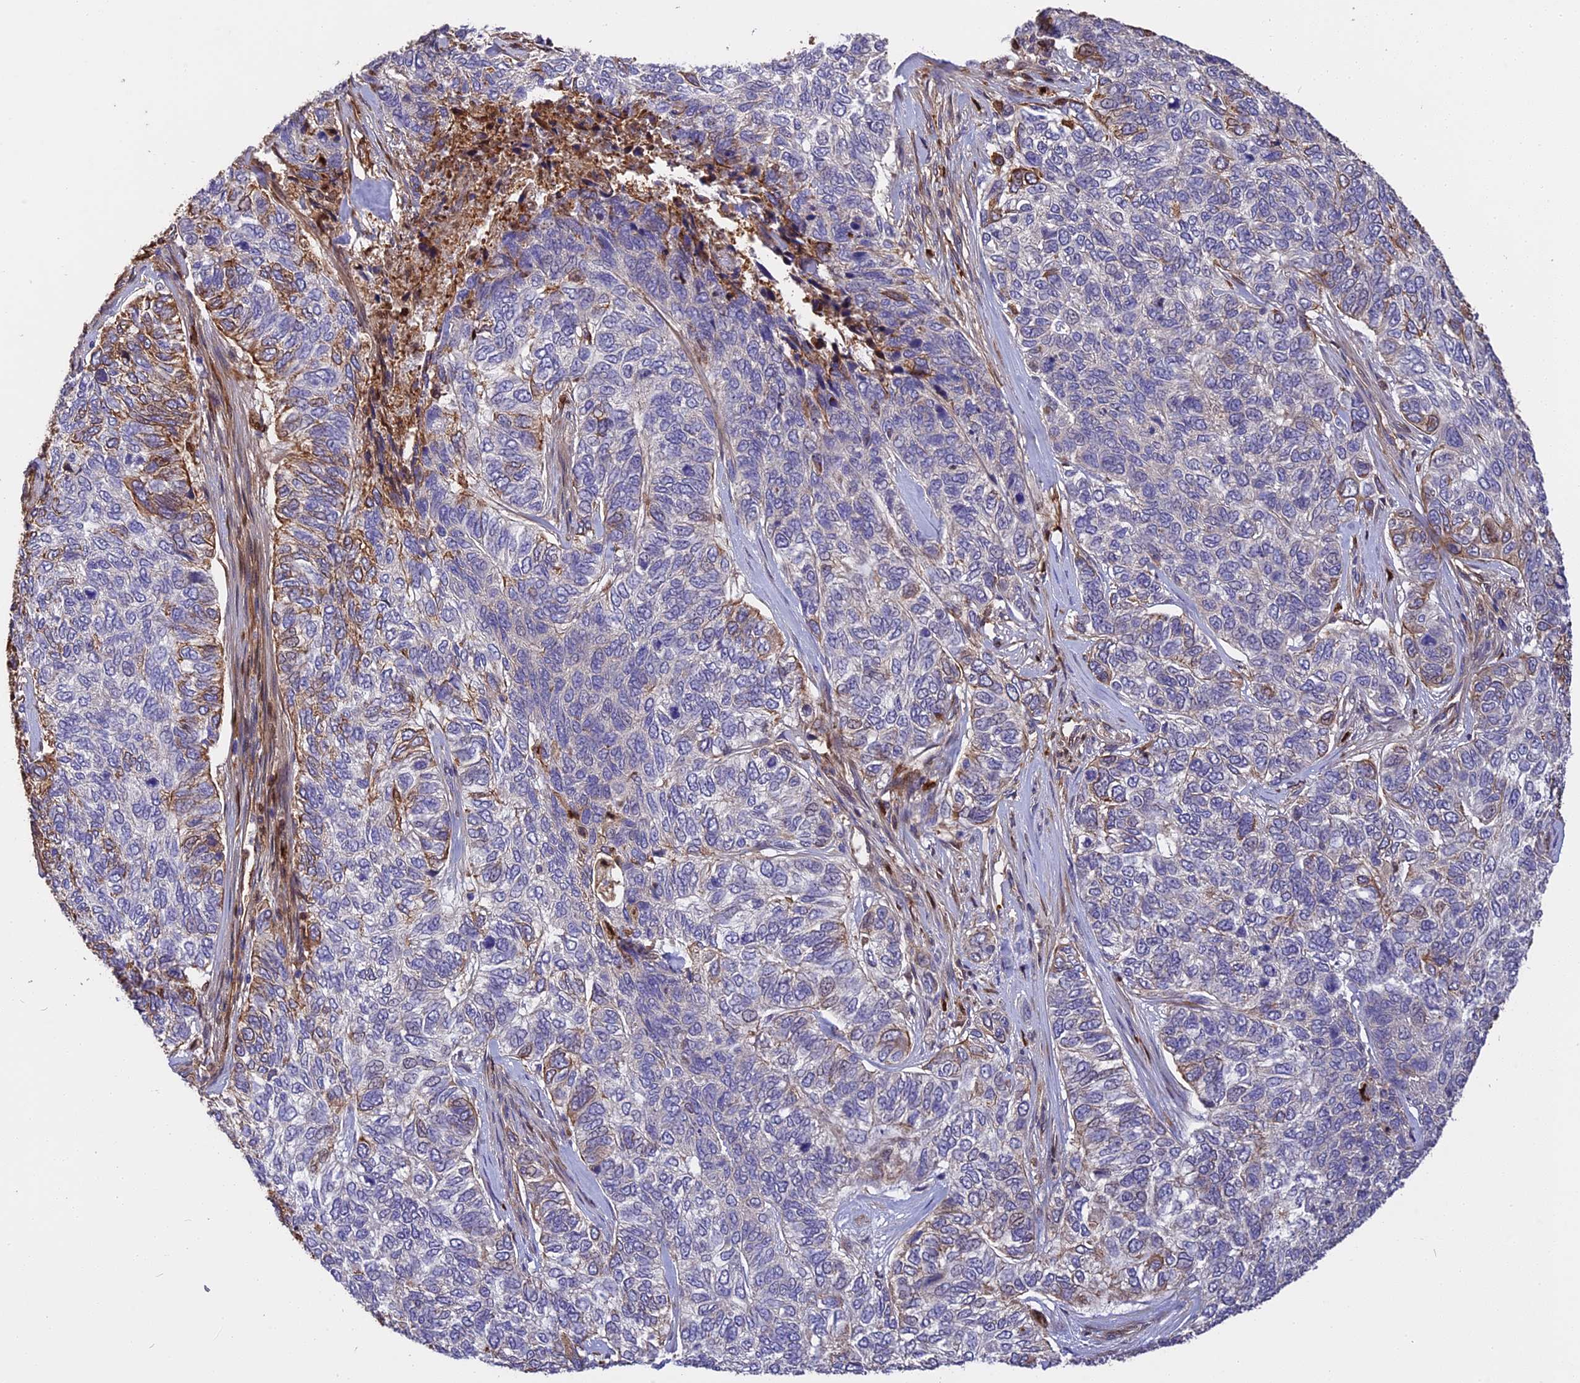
{"staining": {"intensity": "moderate", "quantity": "<25%", "location": "cytoplasmic/membranous"}, "tissue": "skin cancer", "cell_type": "Tumor cells", "image_type": "cancer", "snomed": [{"axis": "morphology", "description": "Basal cell carcinoma"}, {"axis": "topography", "description": "Skin"}], "caption": "Immunohistochemistry staining of skin basal cell carcinoma, which reveals low levels of moderate cytoplasmic/membranous positivity in approximately <25% of tumor cells indicating moderate cytoplasmic/membranous protein staining. The staining was performed using DAB (3,3'-diaminobenzidine) (brown) for protein detection and nuclei were counterstained in hematoxylin (blue).", "gene": "MFSD2A", "patient": {"sex": "female", "age": 65}}